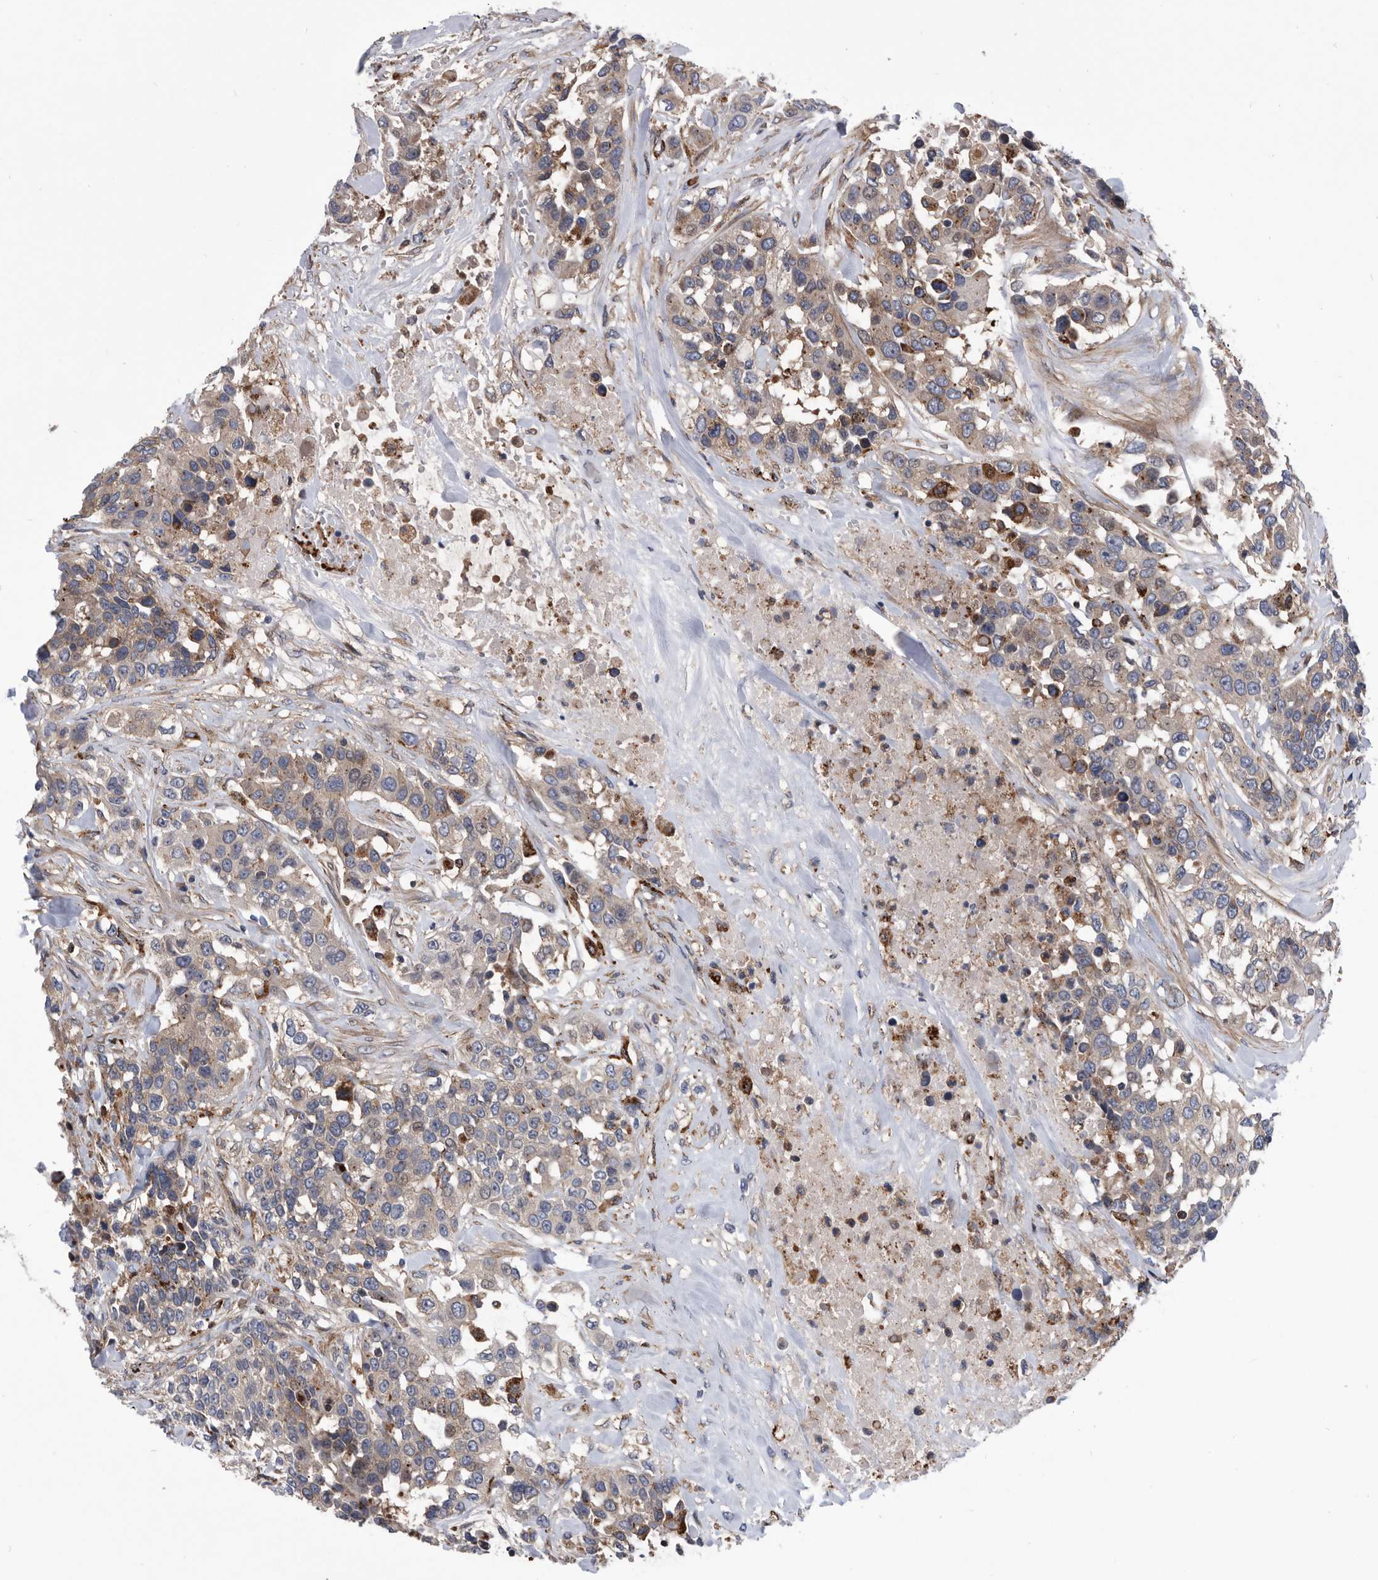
{"staining": {"intensity": "weak", "quantity": "25%-75%", "location": "cytoplasmic/membranous"}, "tissue": "urothelial cancer", "cell_type": "Tumor cells", "image_type": "cancer", "snomed": [{"axis": "morphology", "description": "Urothelial carcinoma, High grade"}, {"axis": "topography", "description": "Urinary bladder"}], "caption": "Urothelial cancer tissue displays weak cytoplasmic/membranous staining in about 25%-75% of tumor cells, visualized by immunohistochemistry.", "gene": "BAIAP3", "patient": {"sex": "female", "age": 80}}